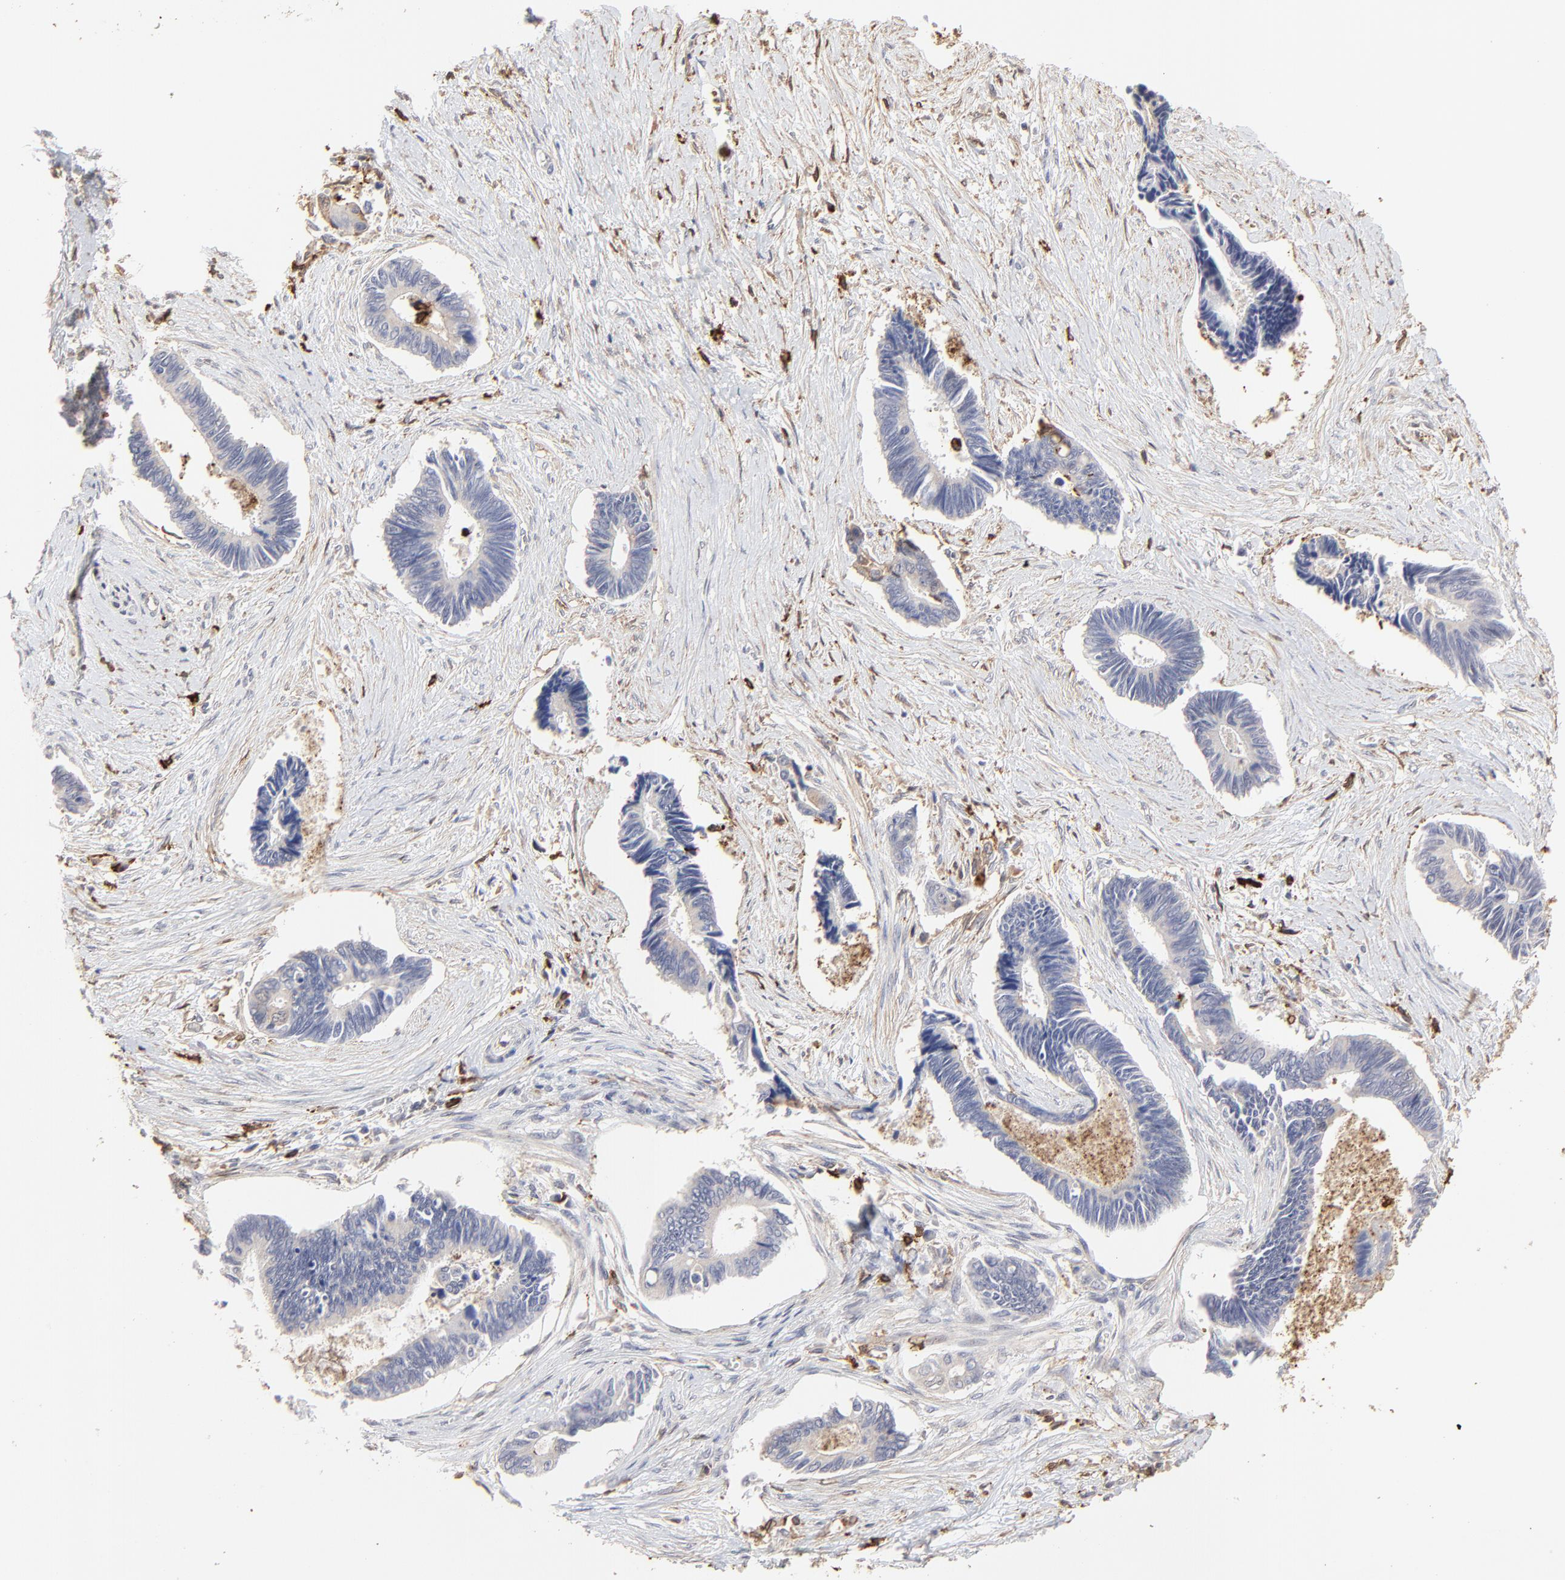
{"staining": {"intensity": "negative", "quantity": "none", "location": "none"}, "tissue": "pancreatic cancer", "cell_type": "Tumor cells", "image_type": "cancer", "snomed": [{"axis": "morphology", "description": "Adenocarcinoma, NOS"}, {"axis": "topography", "description": "Pancreas"}], "caption": "Immunohistochemistry of pancreatic adenocarcinoma exhibits no staining in tumor cells. (Brightfield microscopy of DAB IHC at high magnification).", "gene": "SLC6A14", "patient": {"sex": "female", "age": 70}}